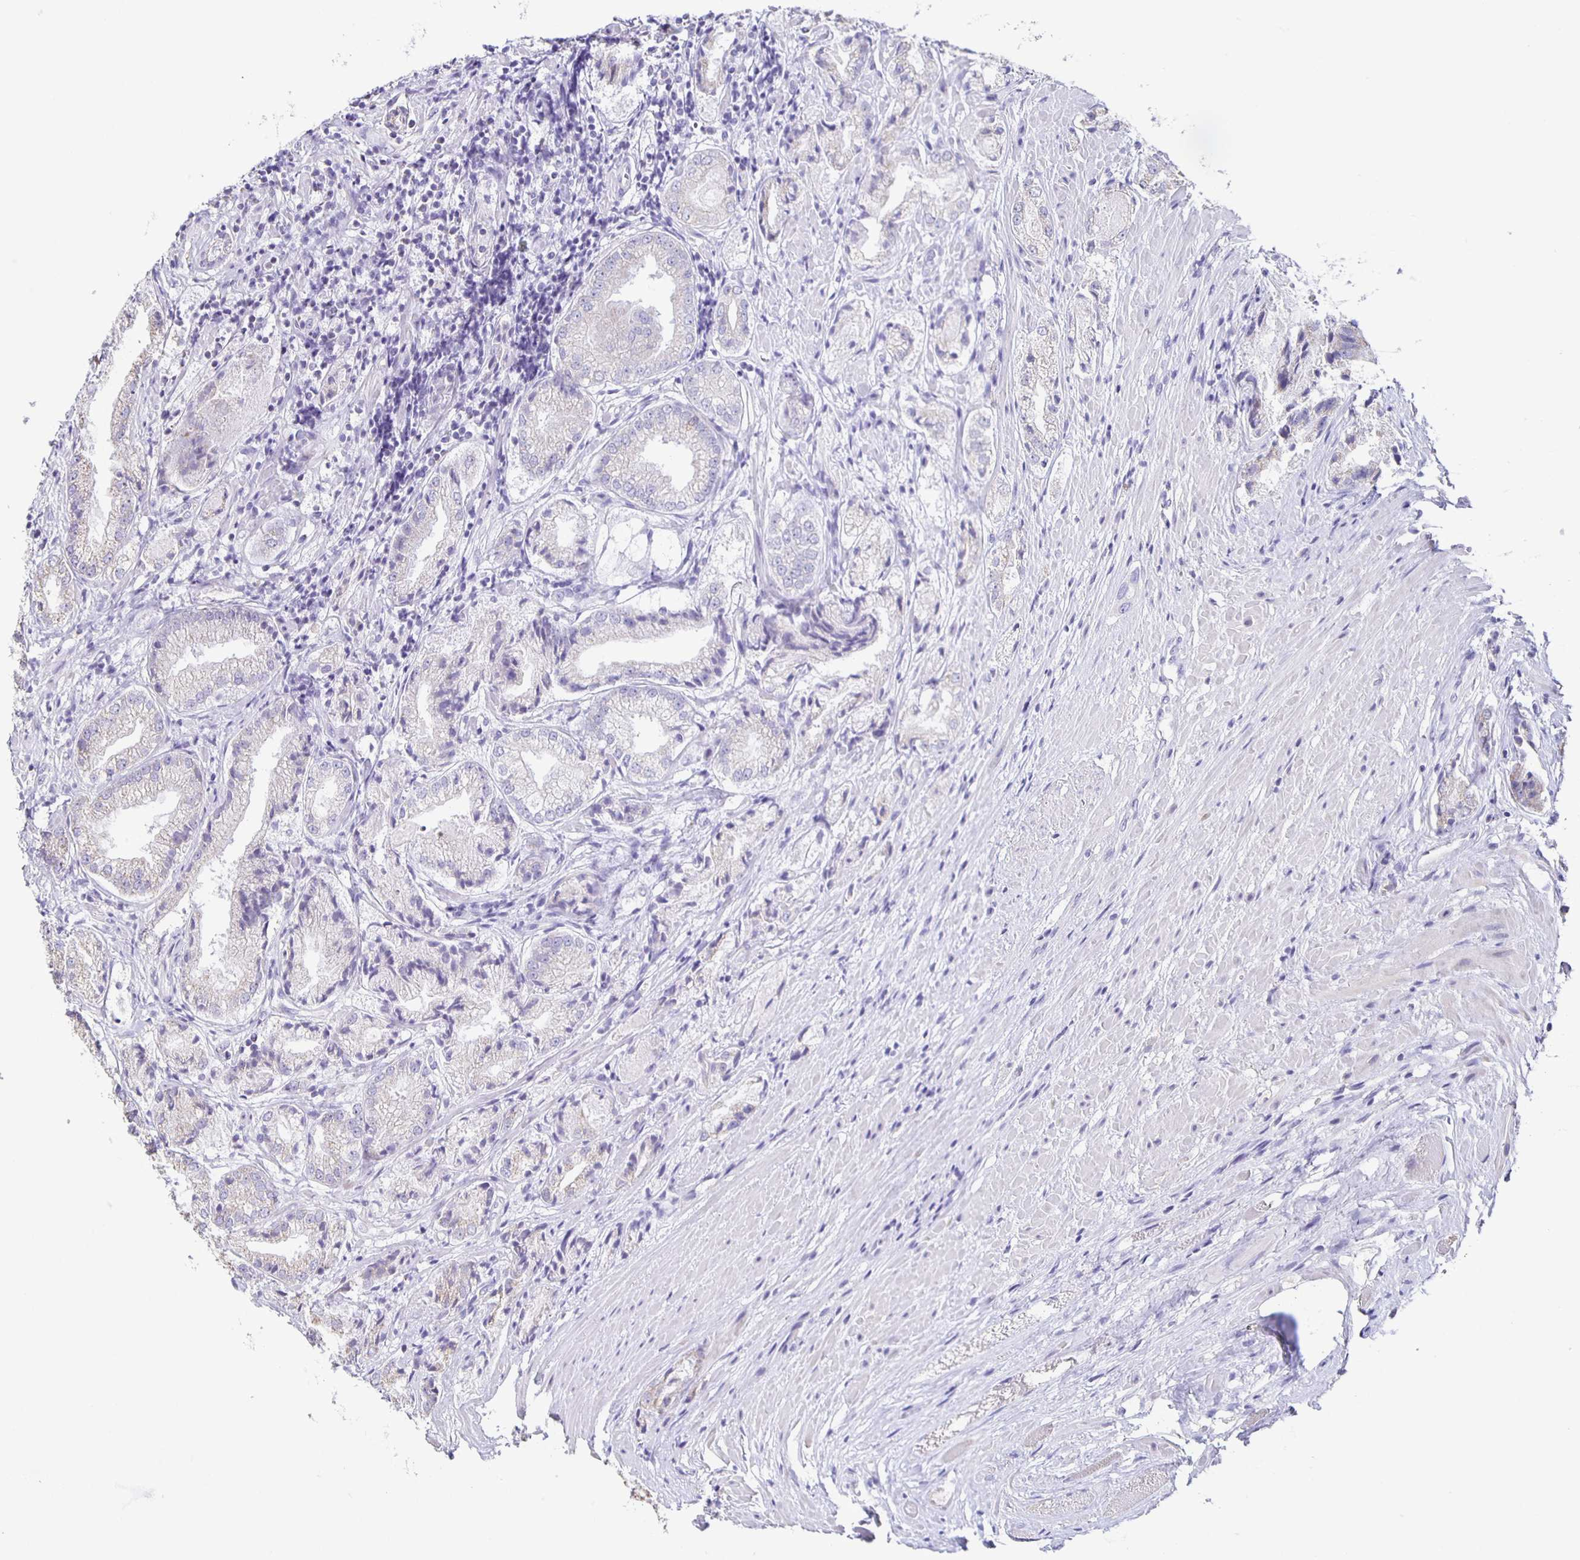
{"staining": {"intensity": "weak", "quantity": "<25%", "location": "cytoplasmic/membranous"}, "tissue": "prostate cancer", "cell_type": "Tumor cells", "image_type": "cancer", "snomed": [{"axis": "morphology", "description": "Adenocarcinoma, High grade"}, {"axis": "topography", "description": "Prostate"}], "caption": "Tumor cells are negative for brown protein staining in prostate cancer. (Stains: DAB (3,3'-diaminobenzidine) immunohistochemistry (IHC) with hematoxylin counter stain, Microscopy: brightfield microscopy at high magnification).", "gene": "TPPP", "patient": {"sex": "male", "age": 61}}